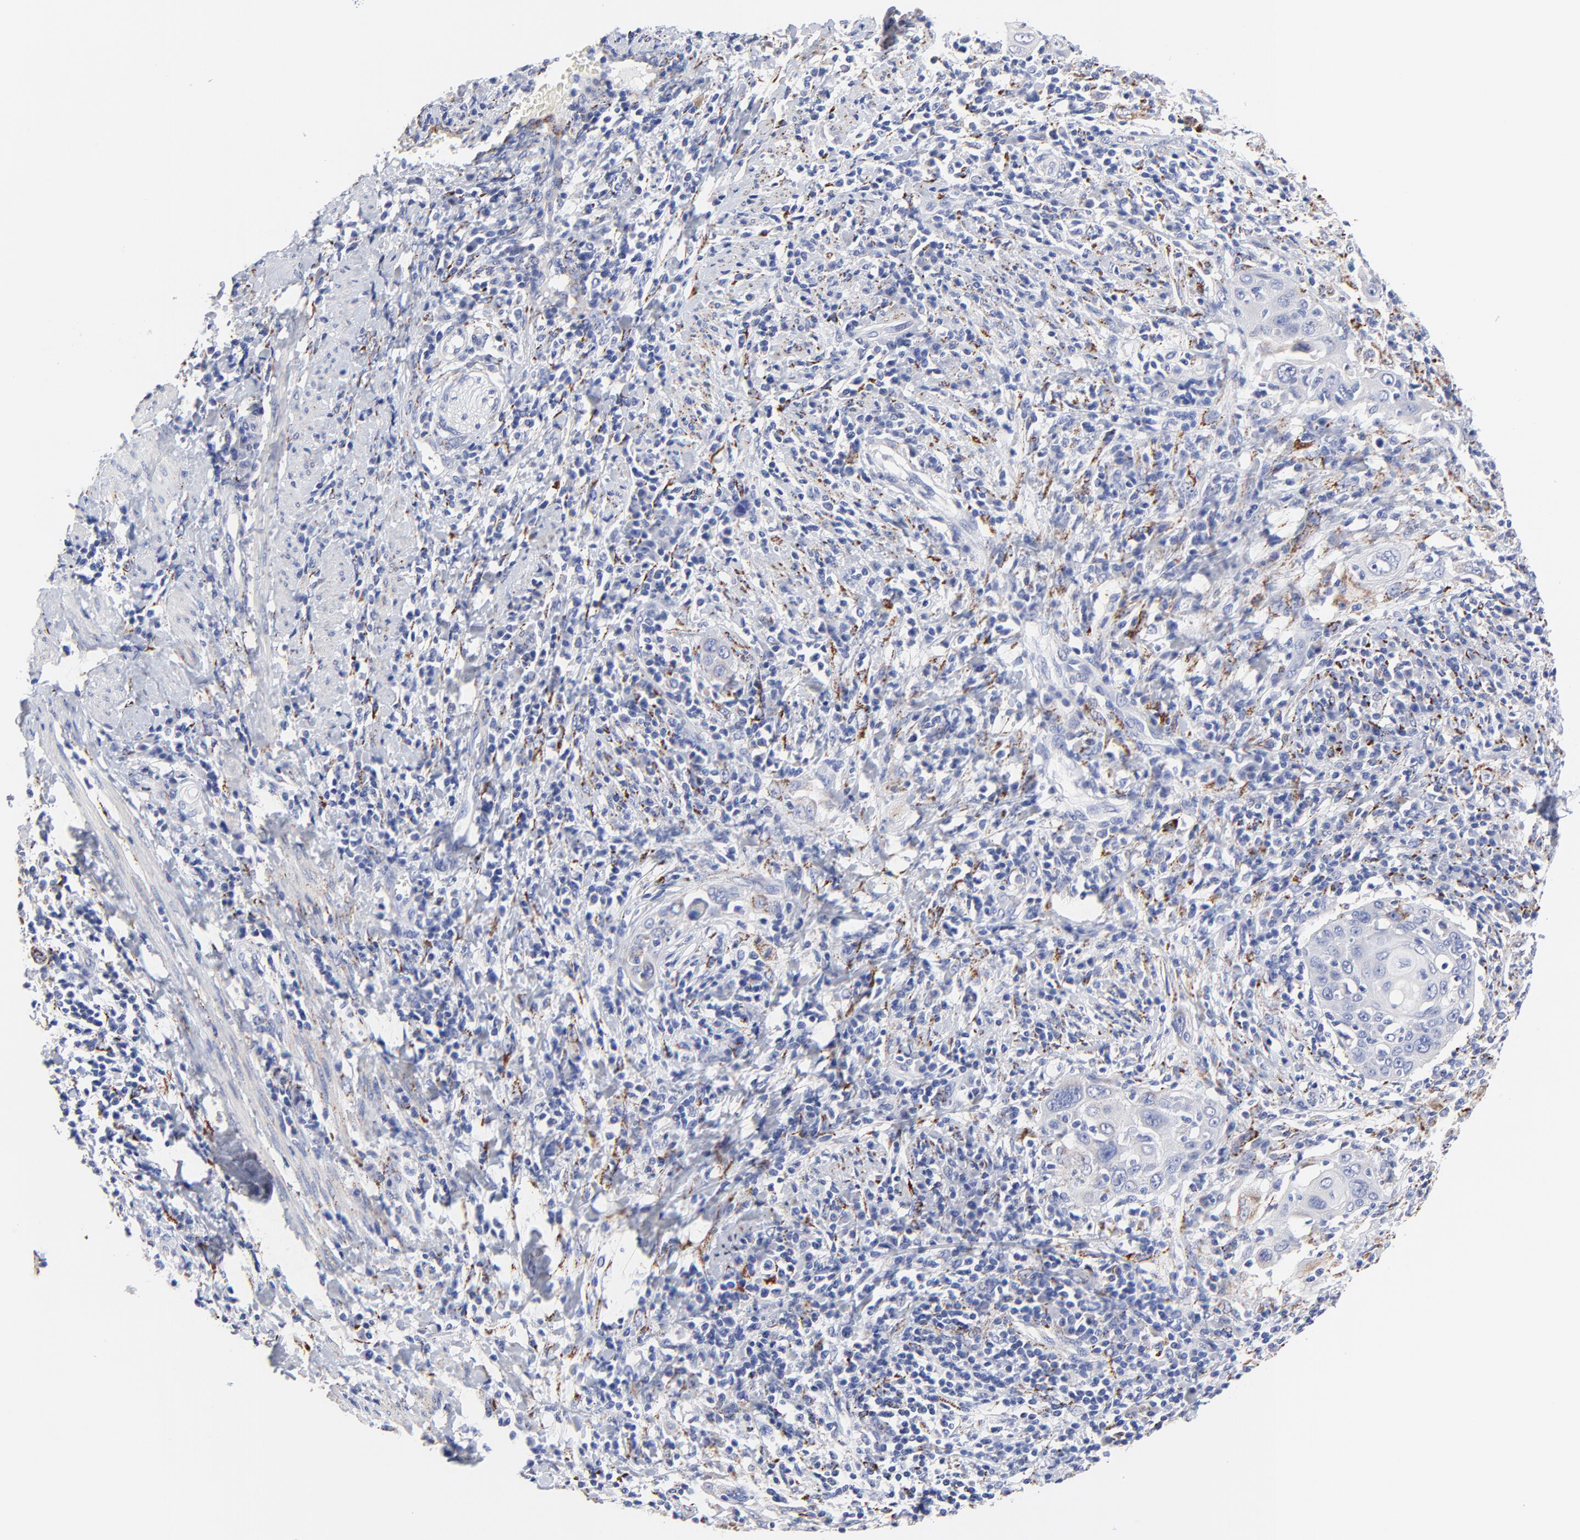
{"staining": {"intensity": "weak", "quantity": "<25%", "location": "cytoplasmic/membranous"}, "tissue": "cervical cancer", "cell_type": "Tumor cells", "image_type": "cancer", "snomed": [{"axis": "morphology", "description": "Squamous cell carcinoma, NOS"}, {"axis": "topography", "description": "Cervix"}], "caption": "Photomicrograph shows no protein staining in tumor cells of cervical cancer tissue.", "gene": "FBXO10", "patient": {"sex": "female", "age": 54}}